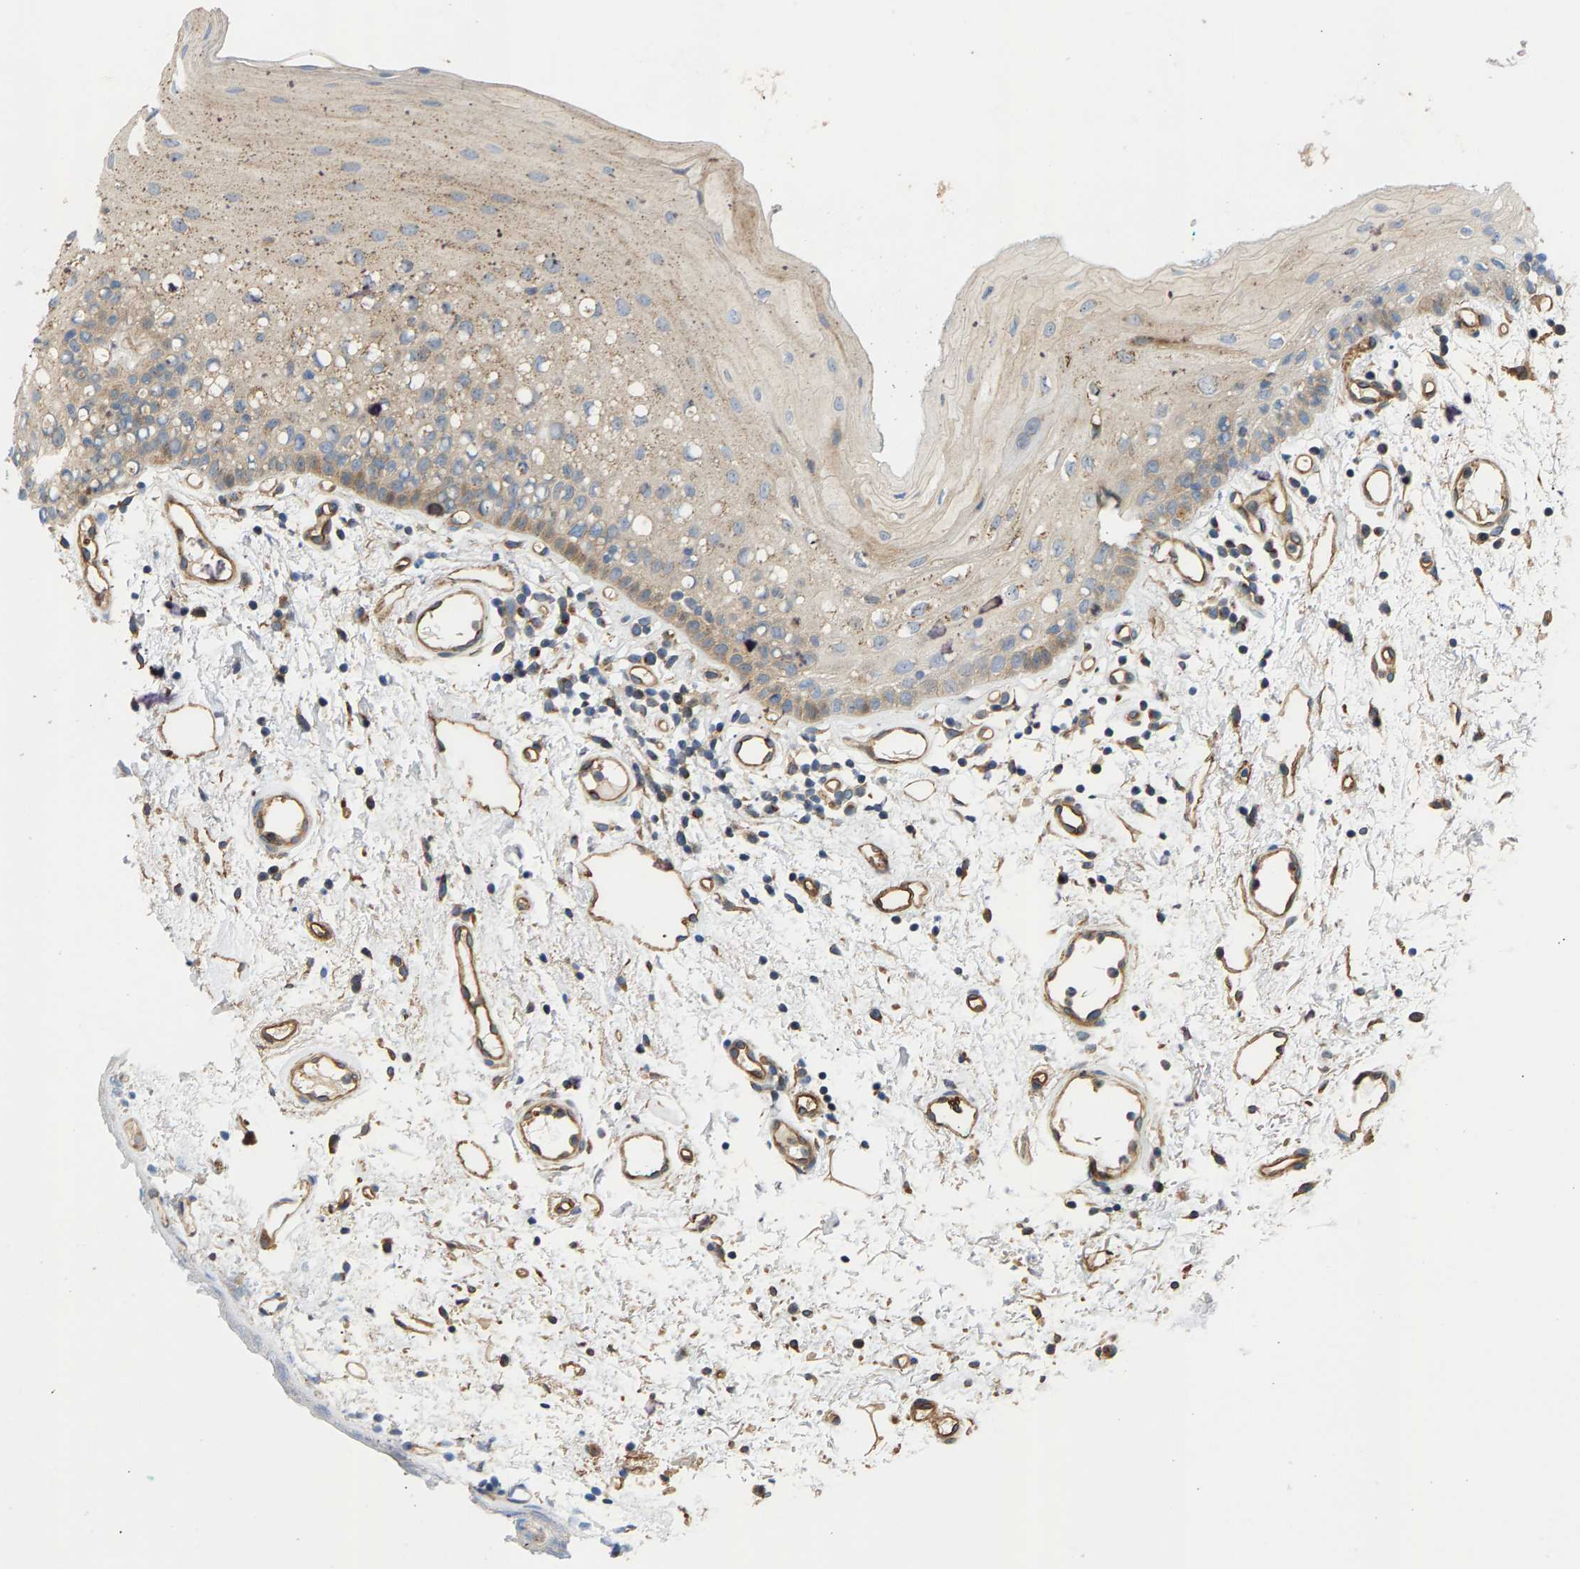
{"staining": {"intensity": "moderate", "quantity": "<25%", "location": "cytoplasmic/membranous"}, "tissue": "oral mucosa", "cell_type": "Squamous epithelial cells", "image_type": "normal", "snomed": [{"axis": "morphology", "description": "Normal tissue, NOS"}, {"axis": "morphology", "description": "Squamous cell carcinoma, NOS"}, {"axis": "topography", "description": "Oral tissue"}, {"axis": "topography", "description": "Salivary gland"}, {"axis": "topography", "description": "Head-Neck"}], "caption": "Brown immunohistochemical staining in normal human oral mucosa demonstrates moderate cytoplasmic/membranous expression in about <25% of squamous epithelial cells. (DAB (3,3'-diaminobenzidine) IHC with brightfield microscopy, high magnification).", "gene": "KRTAP27", "patient": {"sex": "female", "age": 62}}